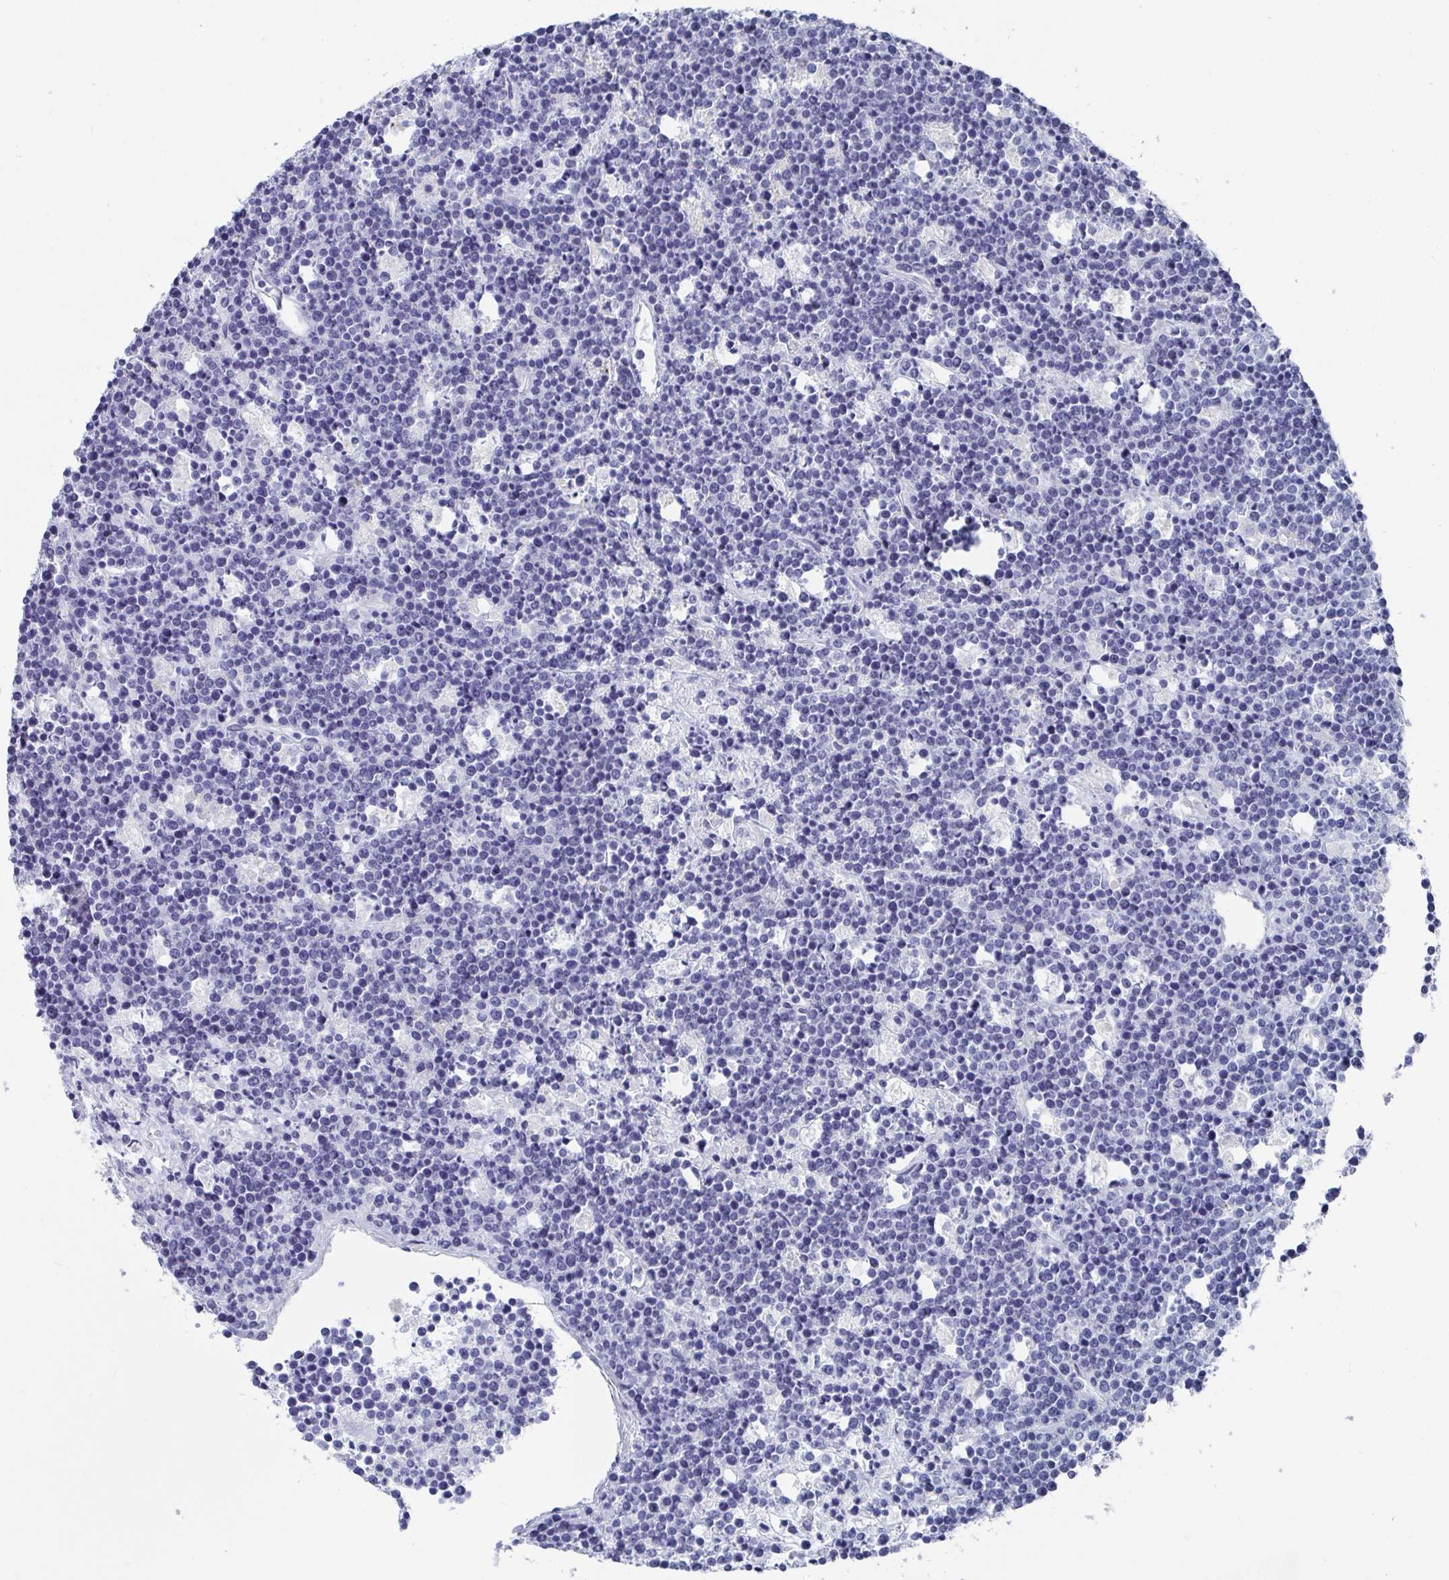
{"staining": {"intensity": "negative", "quantity": "none", "location": "none"}, "tissue": "lymphoma", "cell_type": "Tumor cells", "image_type": "cancer", "snomed": [{"axis": "morphology", "description": "Malignant lymphoma, non-Hodgkin's type, High grade"}, {"axis": "topography", "description": "Ovary"}], "caption": "There is no significant expression in tumor cells of lymphoma.", "gene": "ZFP82", "patient": {"sex": "female", "age": 56}}